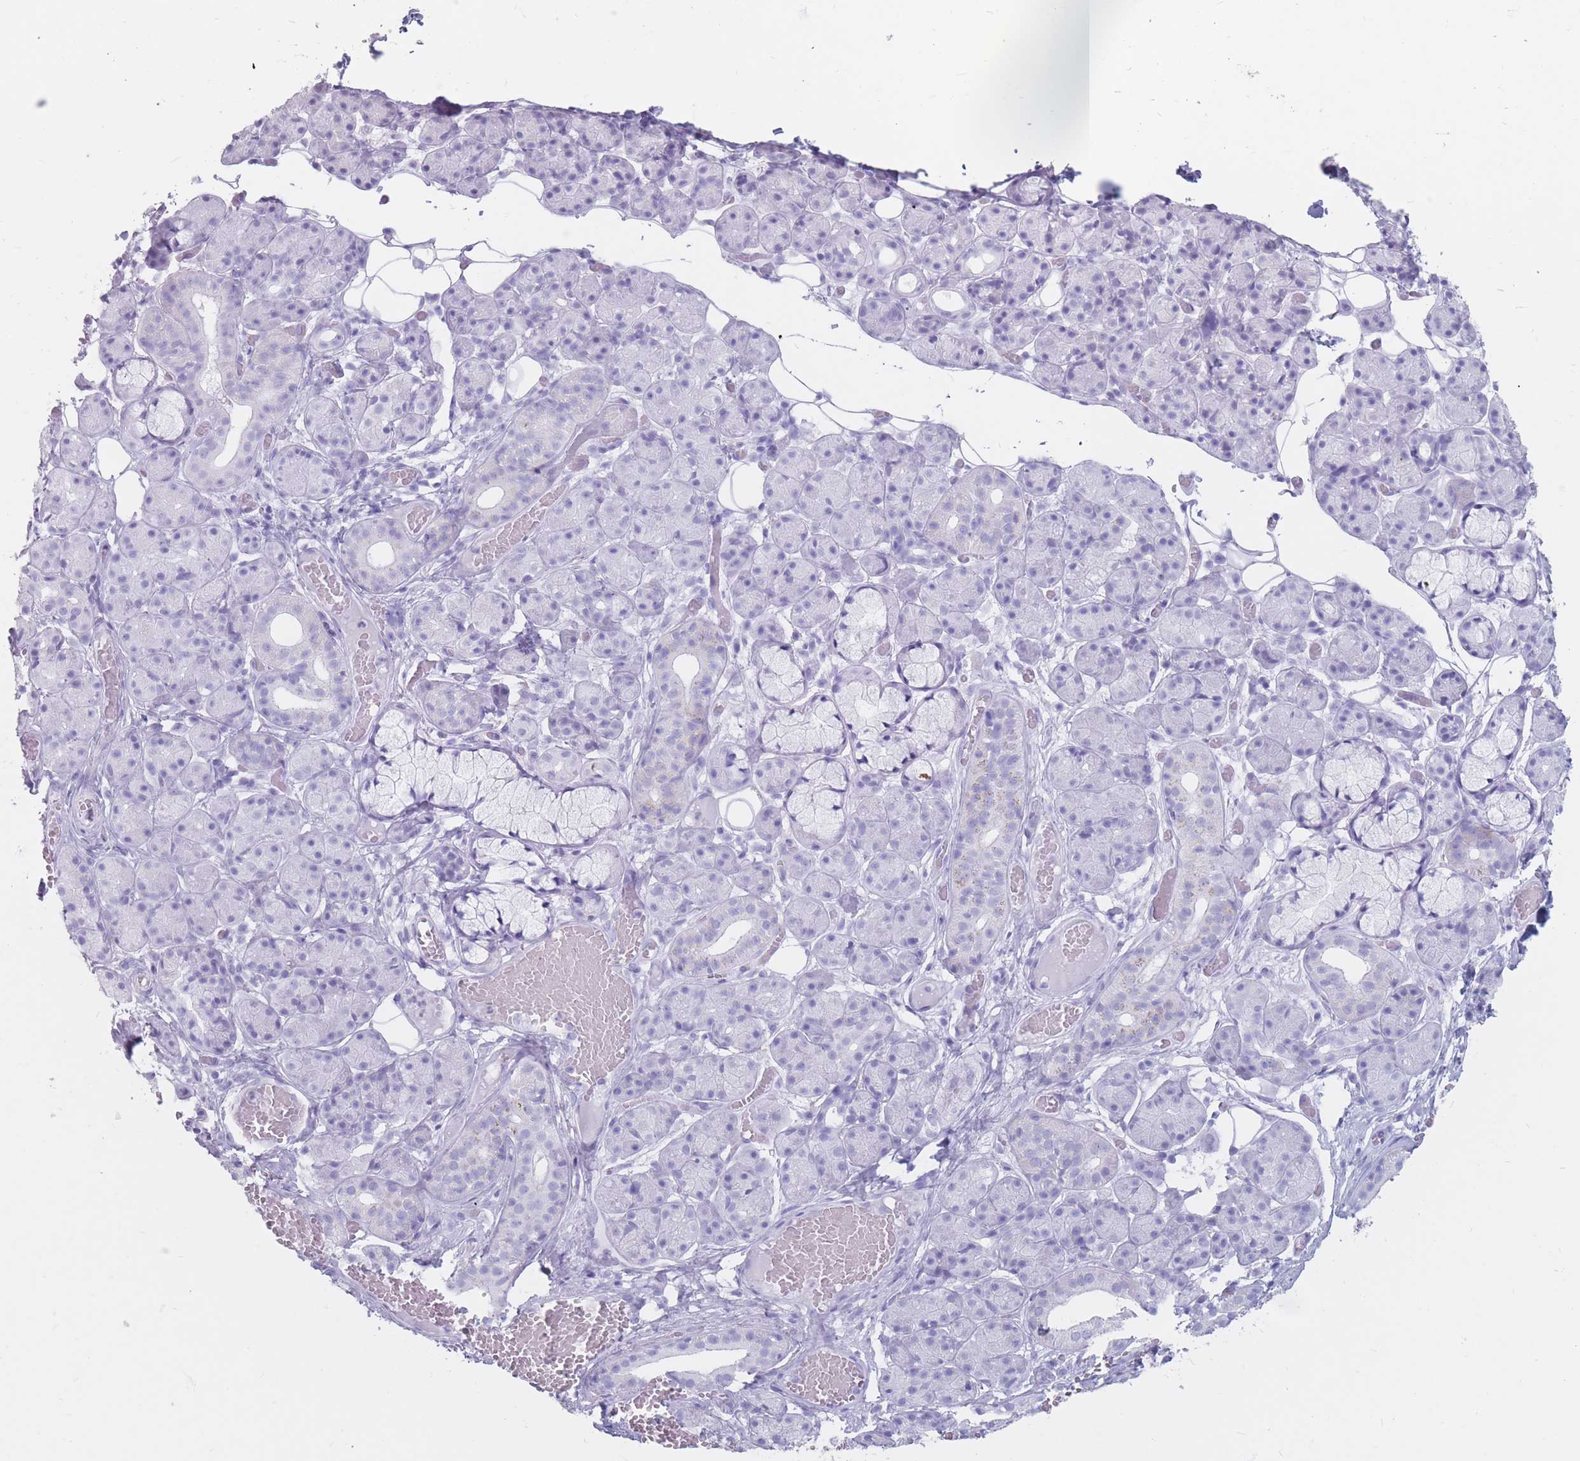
{"staining": {"intensity": "negative", "quantity": "none", "location": "none"}, "tissue": "salivary gland", "cell_type": "Glandular cells", "image_type": "normal", "snomed": [{"axis": "morphology", "description": "Normal tissue, NOS"}, {"axis": "topography", "description": "Salivary gland"}], "caption": "This photomicrograph is of unremarkable salivary gland stained with IHC to label a protein in brown with the nuclei are counter-stained blue. There is no staining in glandular cells.", "gene": "ST3GAL5", "patient": {"sex": "male", "age": 63}}